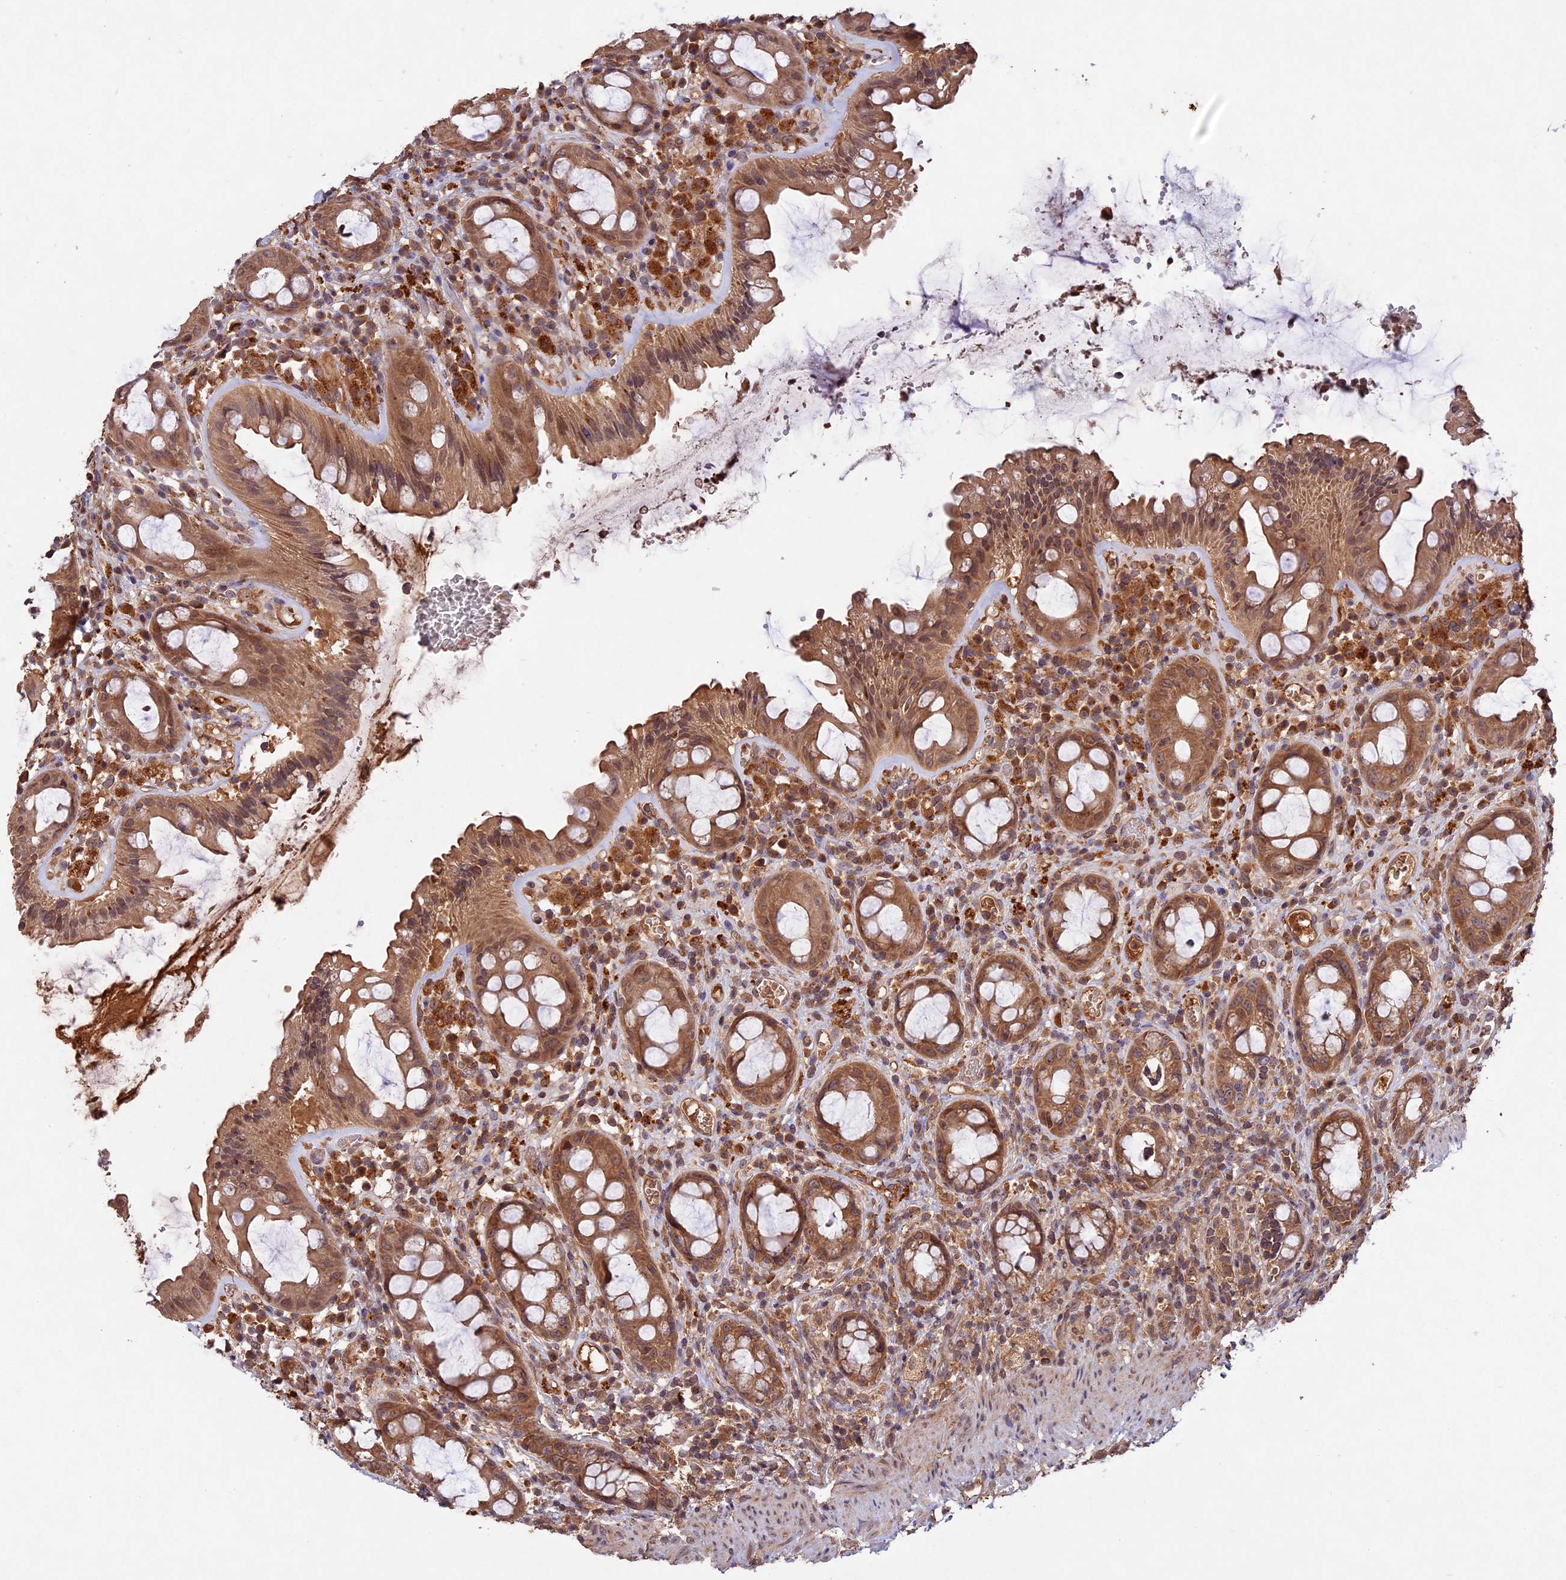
{"staining": {"intensity": "moderate", "quantity": ">75%", "location": "cytoplasmic/membranous"}, "tissue": "rectum", "cell_type": "Glandular cells", "image_type": "normal", "snomed": [{"axis": "morphology", "description": "Normal tissue, NOS"}, {"axis": "topography", "description": "Rectum"}], "caption": "Immunohistochemistry of unremarkable rectum exhibits medium levels of moderate cytoplasmic/membranous expression in approximately >75% of glandular cells.", "gene": "CHAC1", "patient": {"sex": "female", "age": 57}}